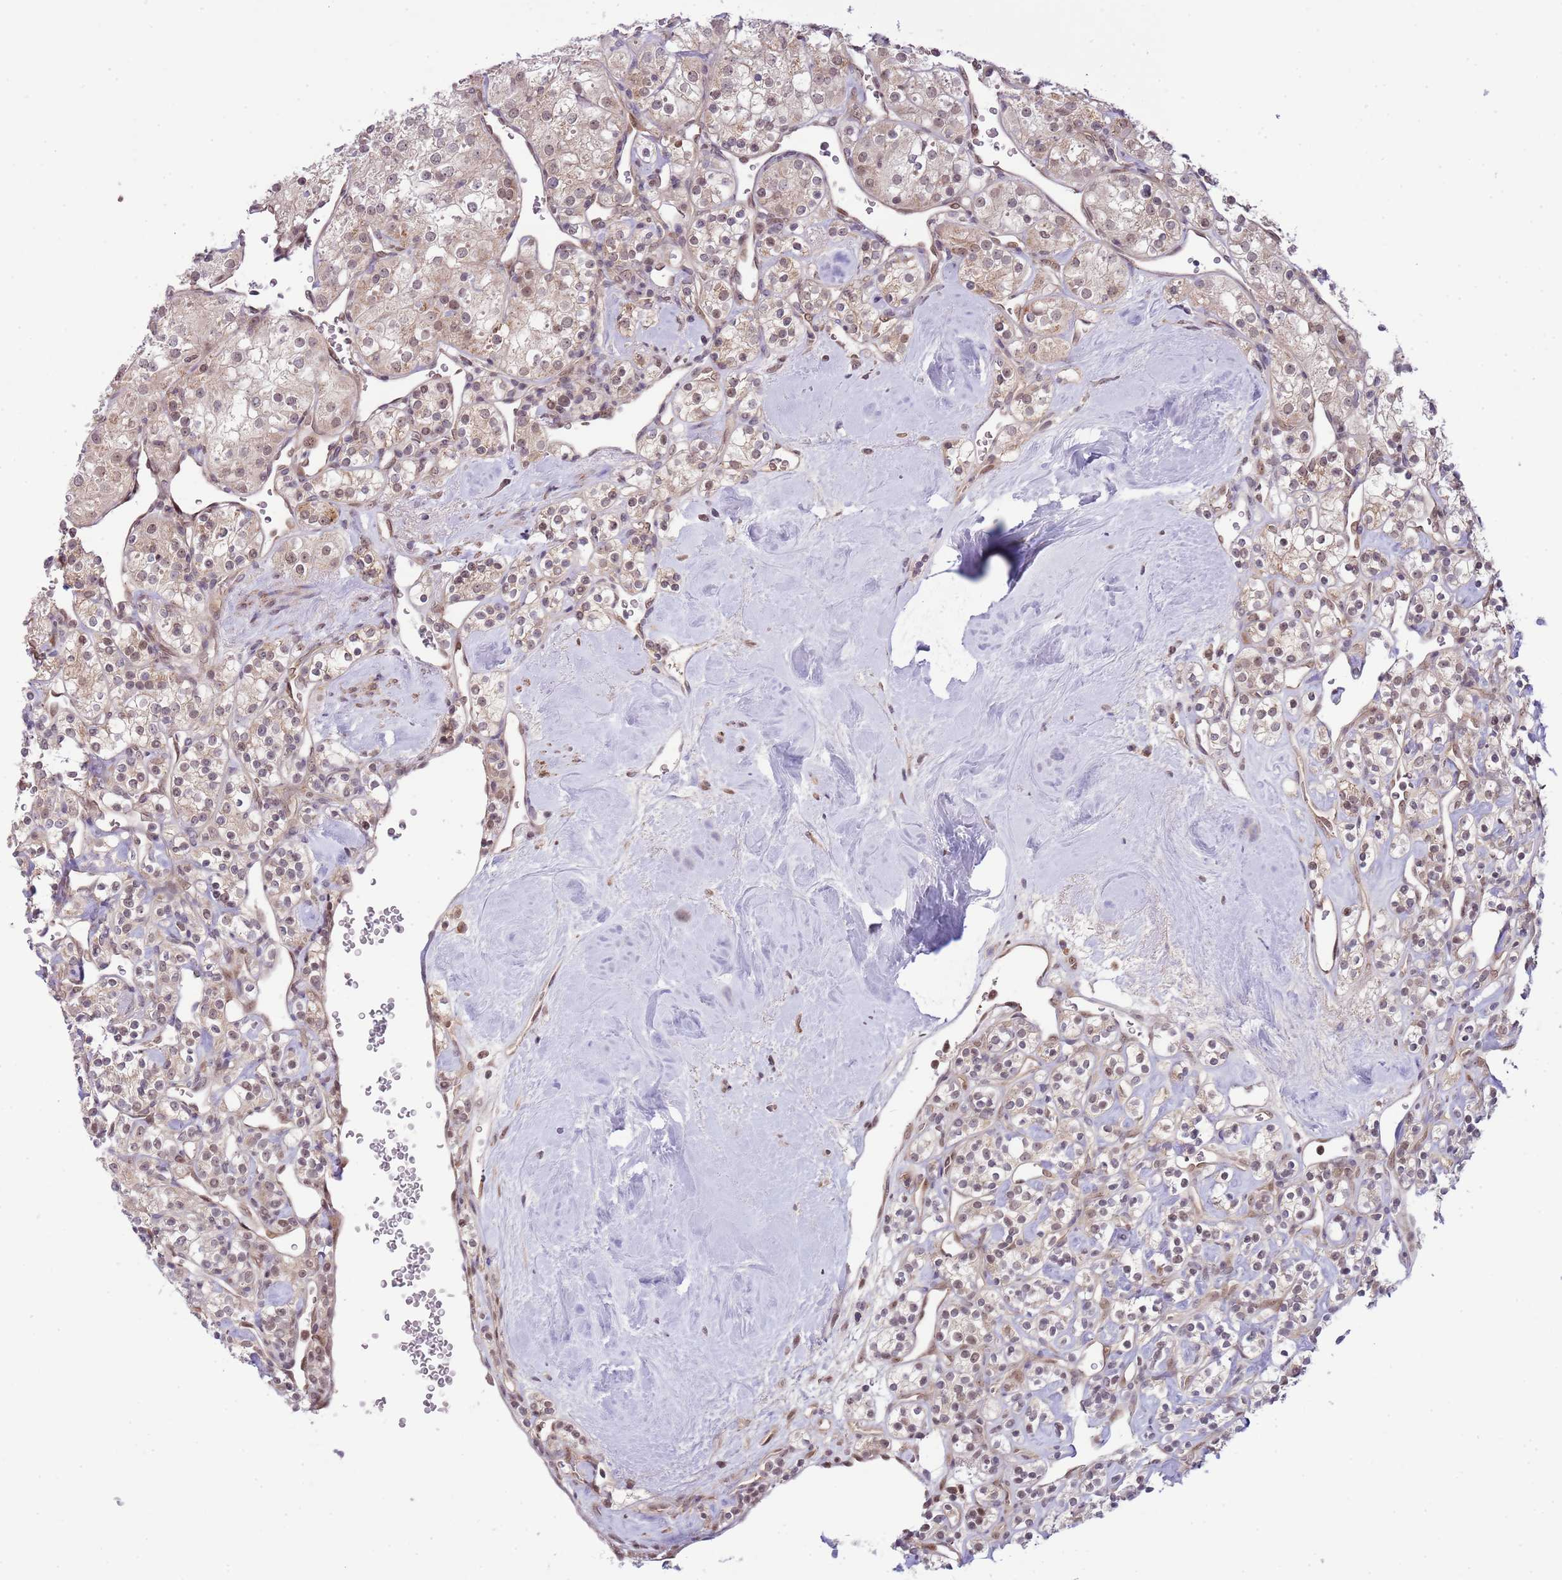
{"staining": {"intensity": "weak", "quantity": "25%-75%", "location": "cytoplasmic/membranous,nuclear"}, "tissue": "renal cancer", "cell_type": "Tumor cells", "image_type": "cancer", "snomed": [{"axis": "morphology", "description": "Adenocarcinoma, NOS"}, {"axis": "topography", "description": "Kidney"}], "caption": "Immunohistochemical staining of adenocarcinoma (renal) displays weak cytoplasmic/membranous and nuclear protein positivity in approximately 25%-75% of tumor cells.", "gene": "CHD1", "patient": {"sex": "male", "age": 77}}